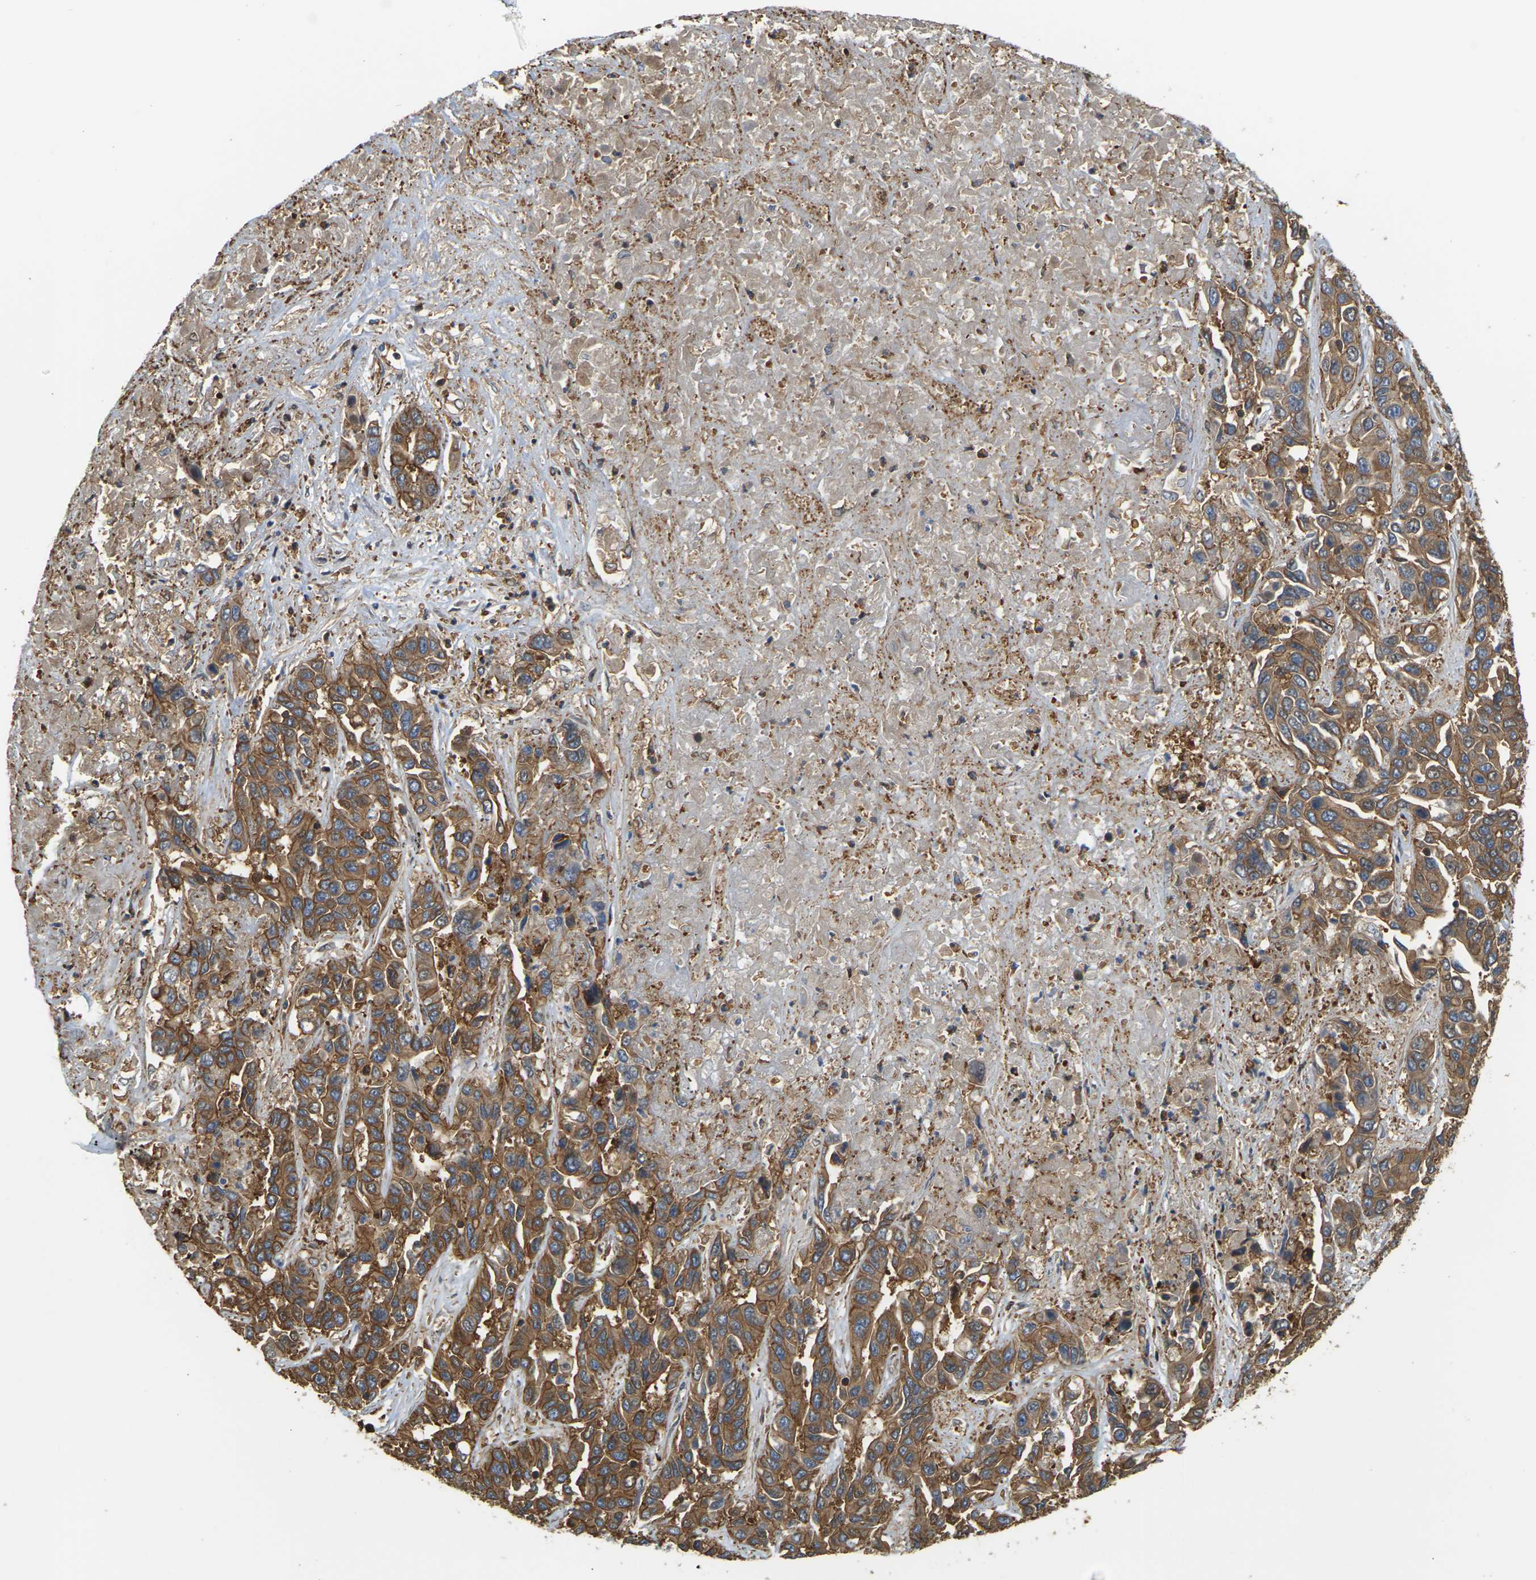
{"staining": {"intensity": "moderate", "quantity": ">75%", "location": "cytoplasmic/membranous"}, "tissue": "liver cancer", "cell_type": "Tumor cells", "image_type": "cancer", "snomed": [{"axis": "morphology", "description": "Cholangiocarcinoma"}, {"axis": "topography", "description": "Liver"}], "caption": "This photomicrograph exhibits immunohistochemistry staining of human cholangiocarcinoma (liver), with medium moderate cytoplasmic/membranous staining in about >75% of tumor cells.", "gene": "IQGAP1", "patient": {"sex": "female", "age": 52}}